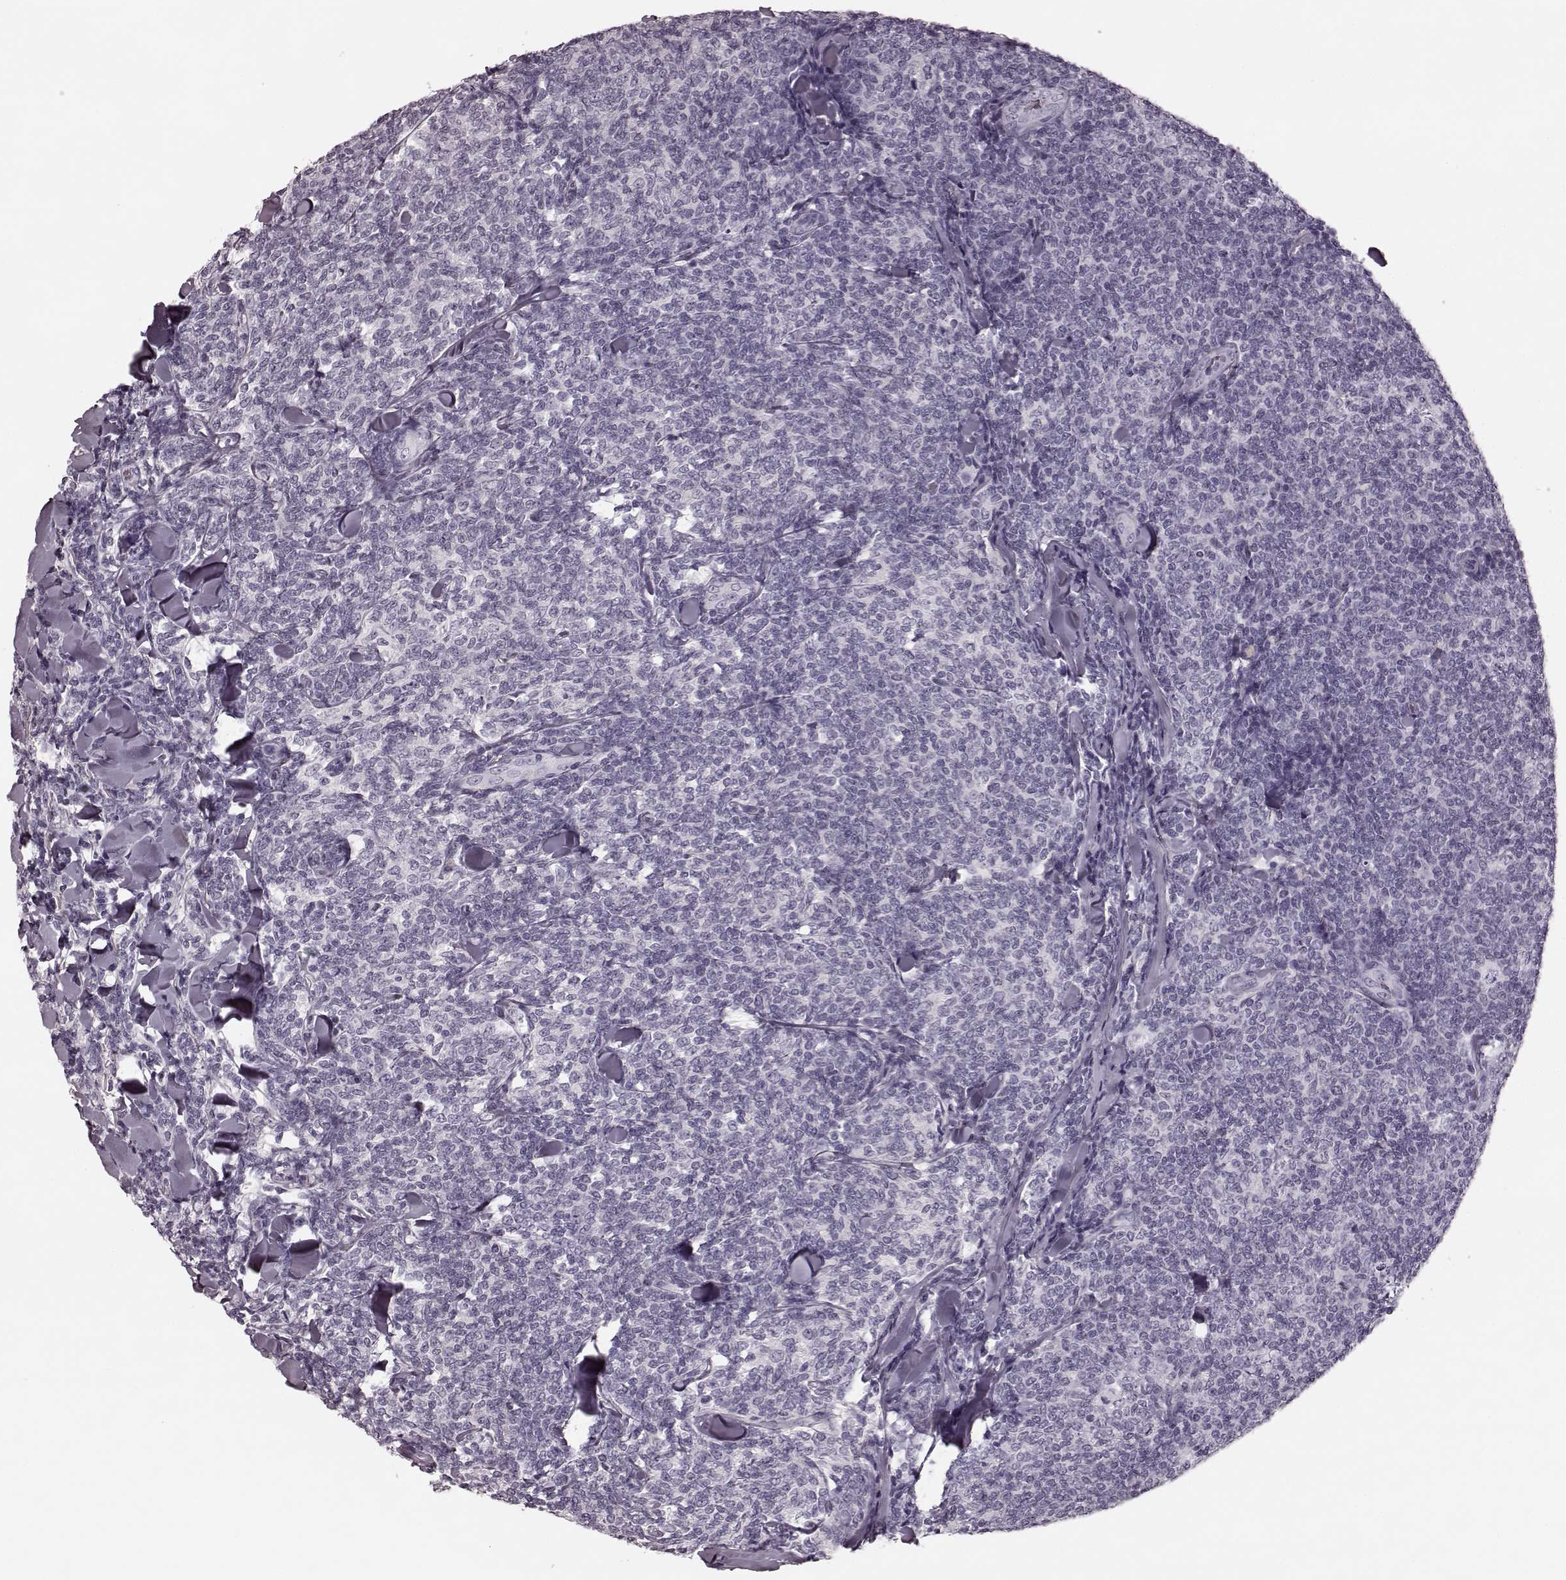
{"staining": {"intensity": "negative", "quantity": "none", "location": "none"}, "tissue": "lymphoma", "cell_type": "Tumor cells", "image_type": "cancer", "snomed": [{"axis": "morphology", "description": "Malignant lymphoma, non-Hodgkin's type, Low grade"}, {"axis": "topography", "description": "Lymph node"}], "caption": "DAB (3,3'-diaminobenzidine) immunohistochemical staining of human lymphoma reveals no significant staining in tumor cells.", "gene": "TRPM1", "patient": {"sex": "female", "age": 56}}